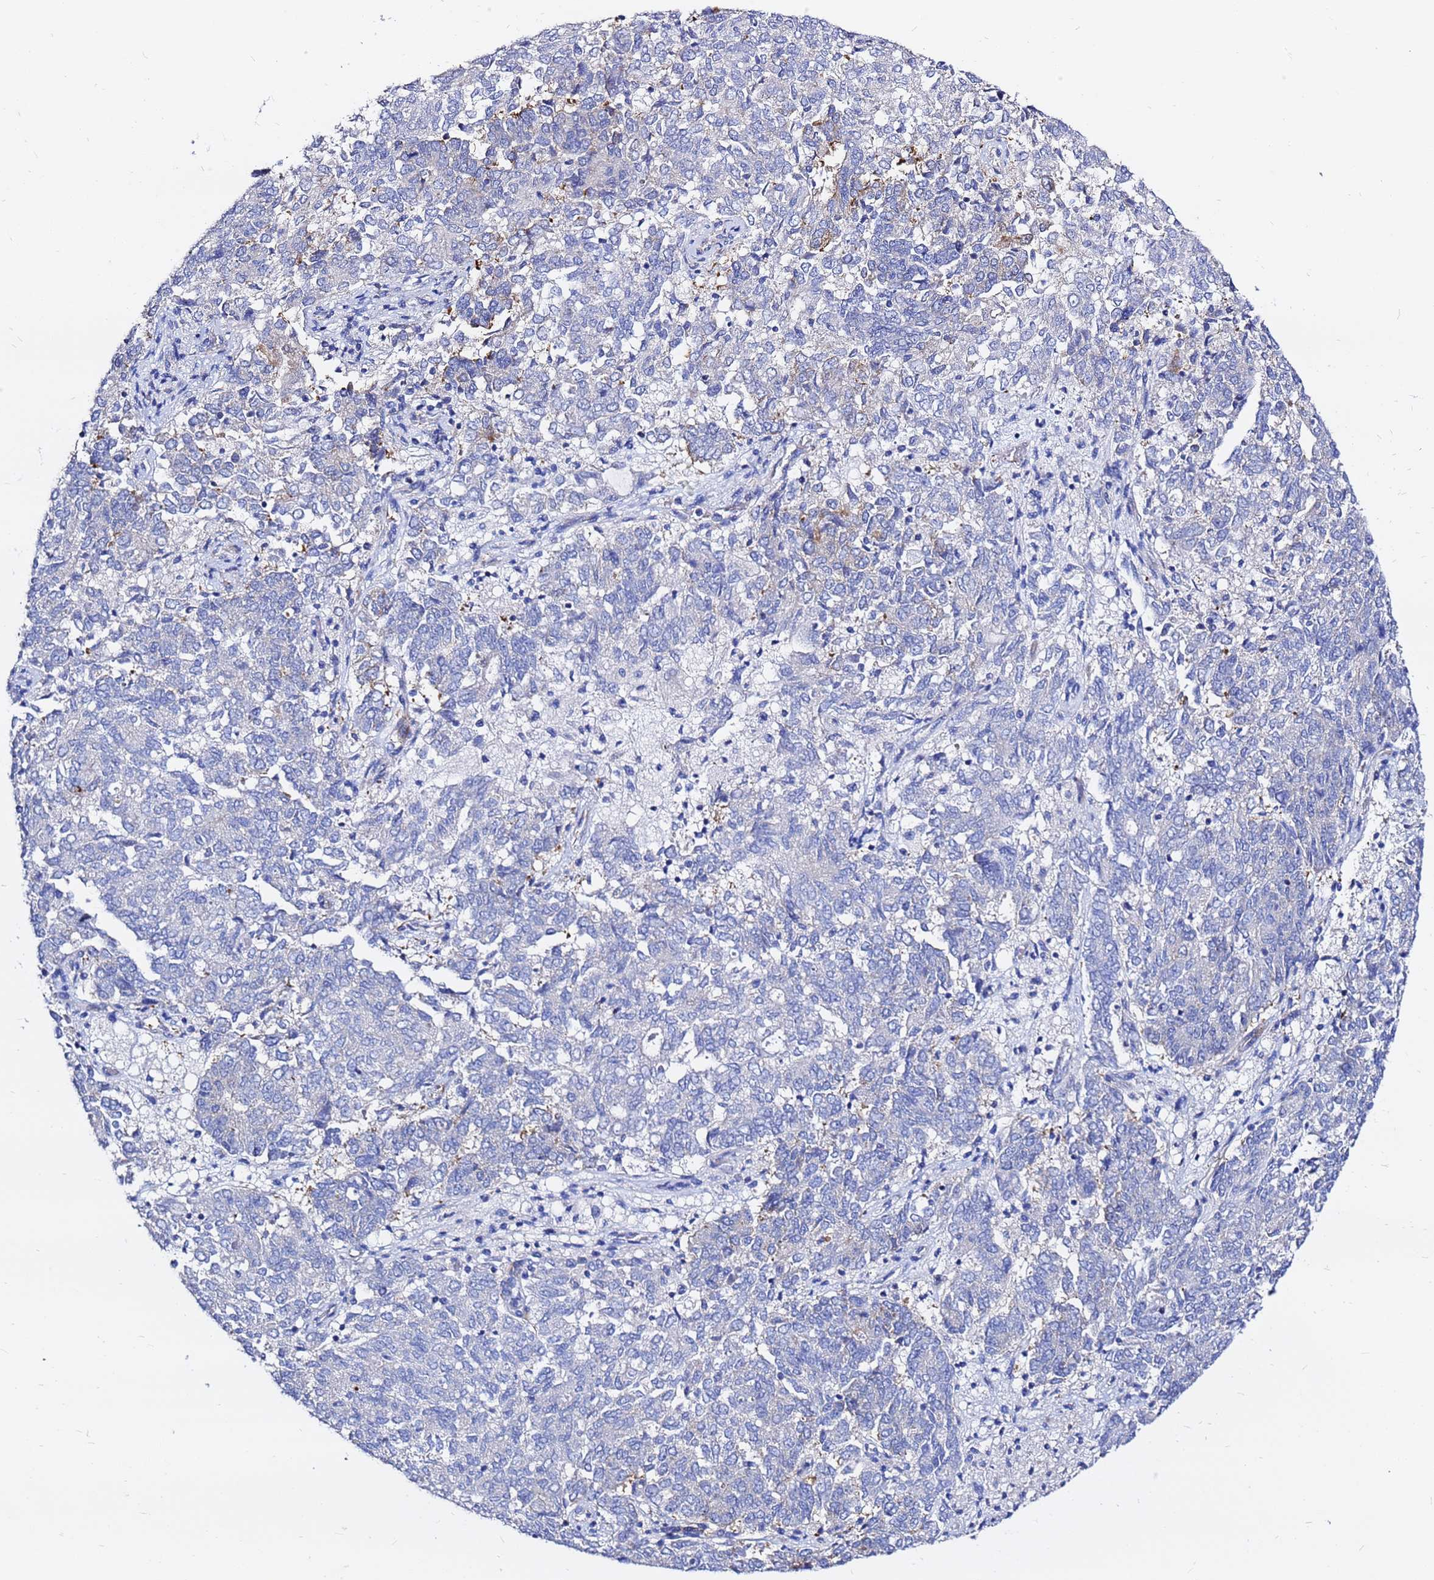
{"staining": {"intensity": "negative", "quantity": "none", "location": "none"}, "tissue": "endometrial cancer", "cell_type": "Tumor cells", "image_type": "cancer", "snomed": [{"axis": "morphology", "description": "Adenocarcinoma, NOS"}, {"axis": "topography", "description": "Endometrium"}], "caption": "This is an immunohistochemistry (IHC) histopathology image of human adenocarcinoma (endometrial). There is no expression in tumor cells.", "gene": "TUBA8", "patient": {"sex": "female", "age": 80}}